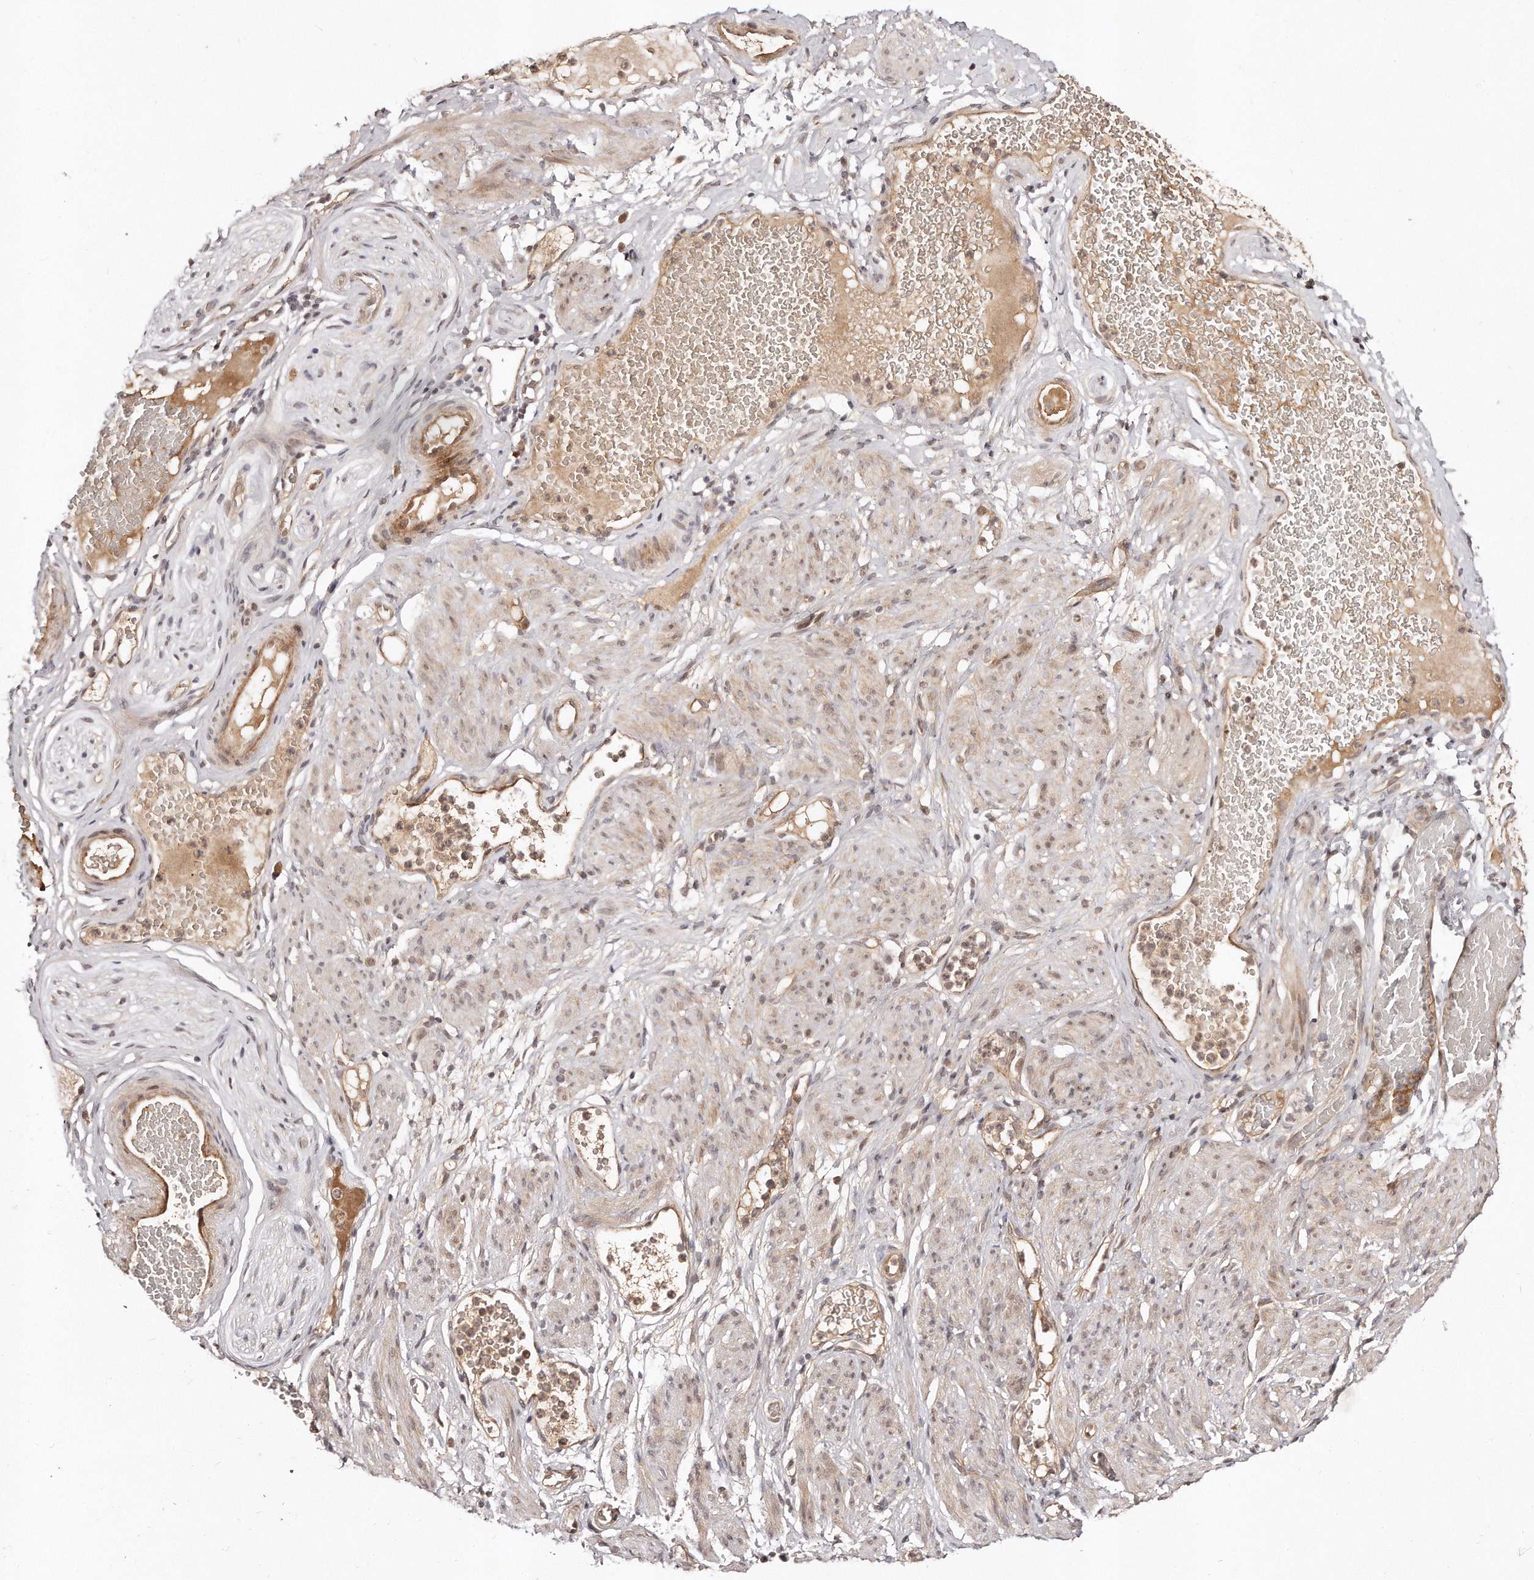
{"staining": {"intensity": "negative", "quantity": "none", "location": "none"}, "tissue": "adipose tissue", "cell_type": "Adipocytes", "image_type": "normal", "snomed": [{"axis": "morphology", "description": "Normal tissue, NOS"}, {"axis": "topography", "description": "Smooth muscle"}, {"axis": "topography", "description": "Peripheral nerve tissue"}], "caption": "An immunohistochemistry (IHC) image of unremarkable adipose tissue is shown. There is no staining in adipocytes of adipose tissue. (Brightfield microscopy of DAB (3,3'-diaminobenzidine) immunohistochemistry at high magnification).", "gene": "SOX4", "patient": {"sex": "female", "age": 39}}